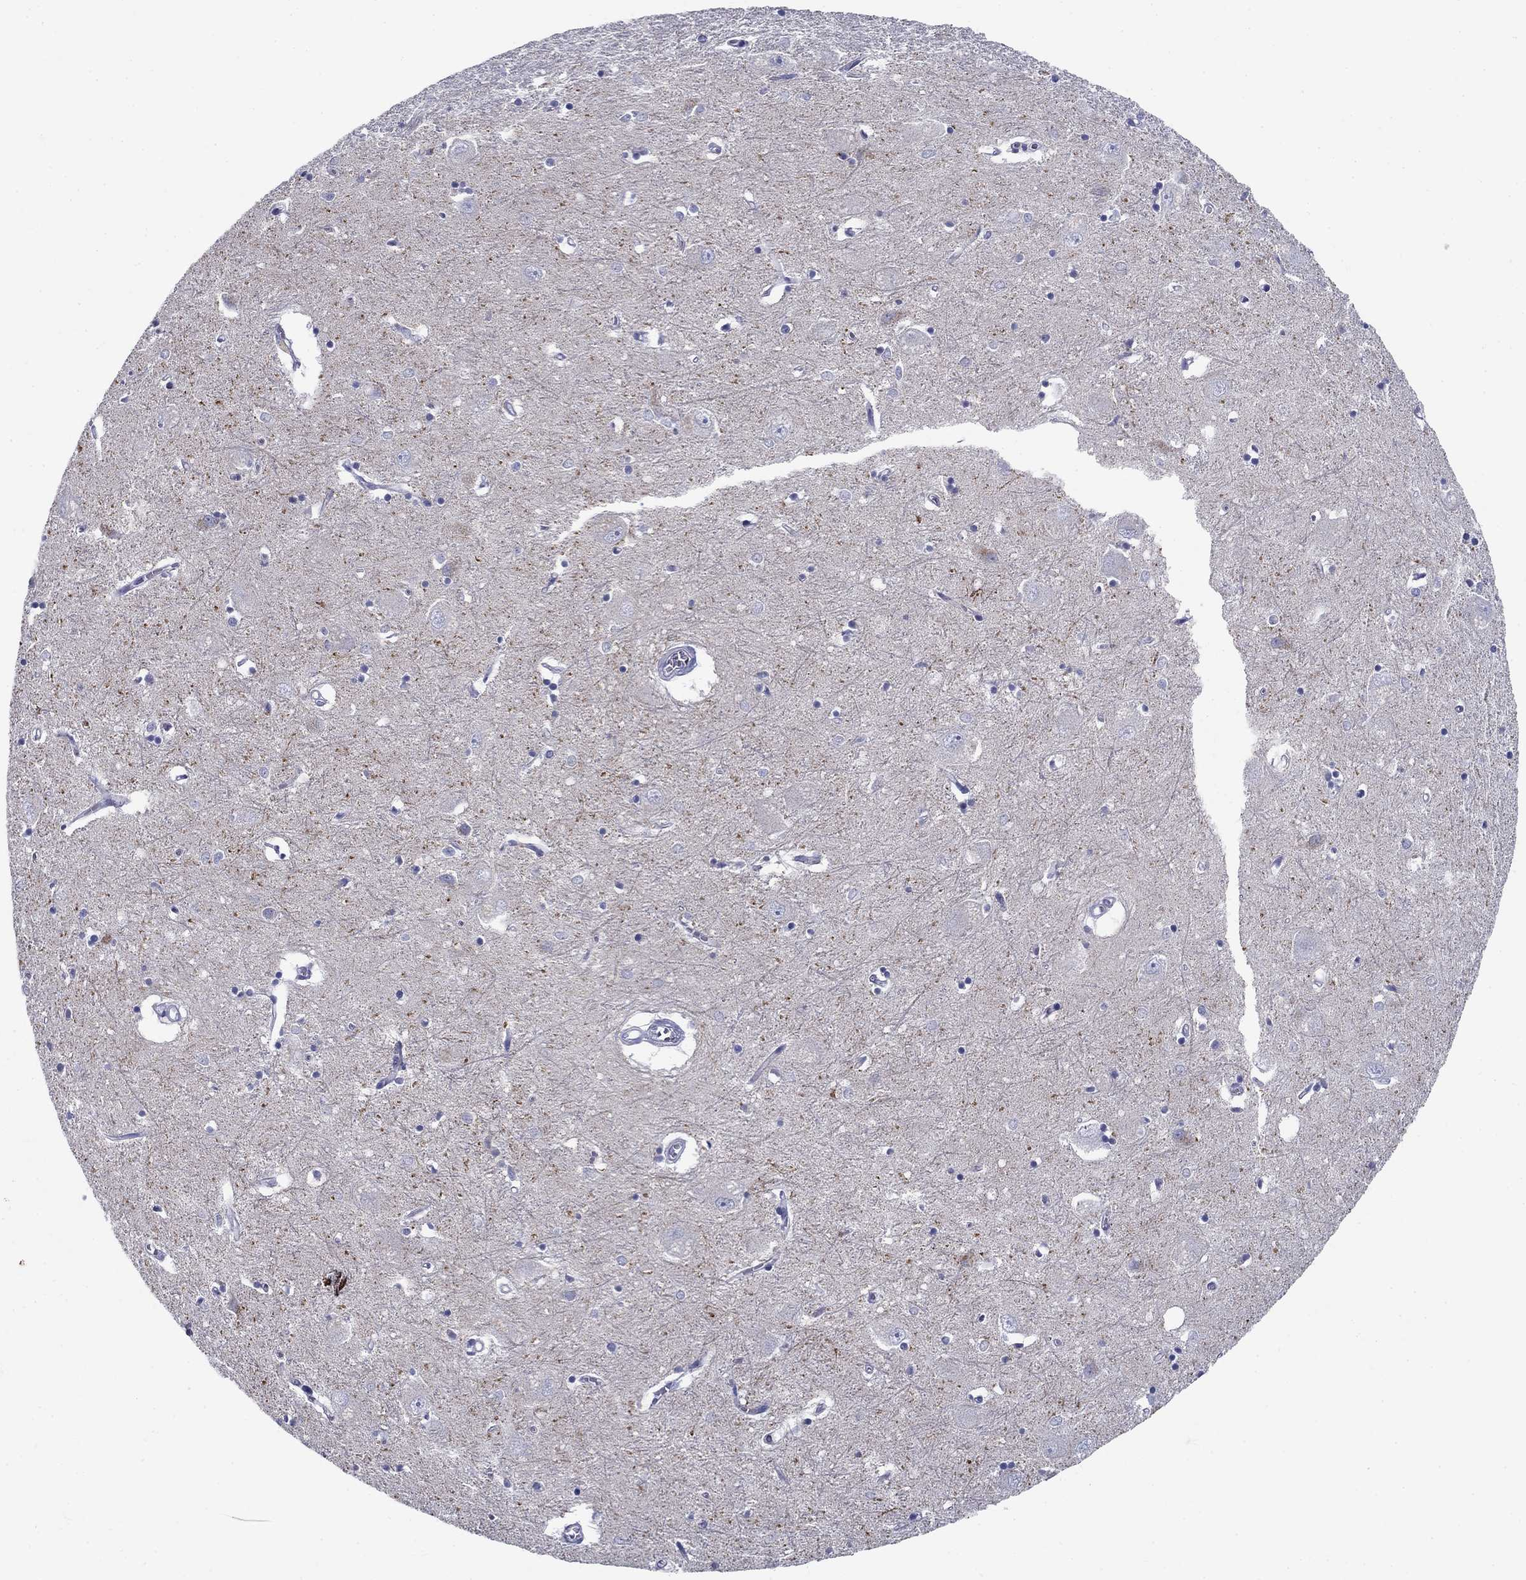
{"staining": {"intensity": "negative", "quantity": "none", "location": "none"}, "tissue": "caudate", "cell_type": "Glial cells", "image_type": "normal", "snomed": [{"axis": "morphology", "description": "Normal tissue, NOS"}, {"axis": "topography", "description": "Lateral ventricle wall"}], "caption": "The immunohistochemistry (IHC) image has no significant expression in glial cells of caudate.", "gene": "UPB1", "patient": {"sex": "male", "age": 54}}